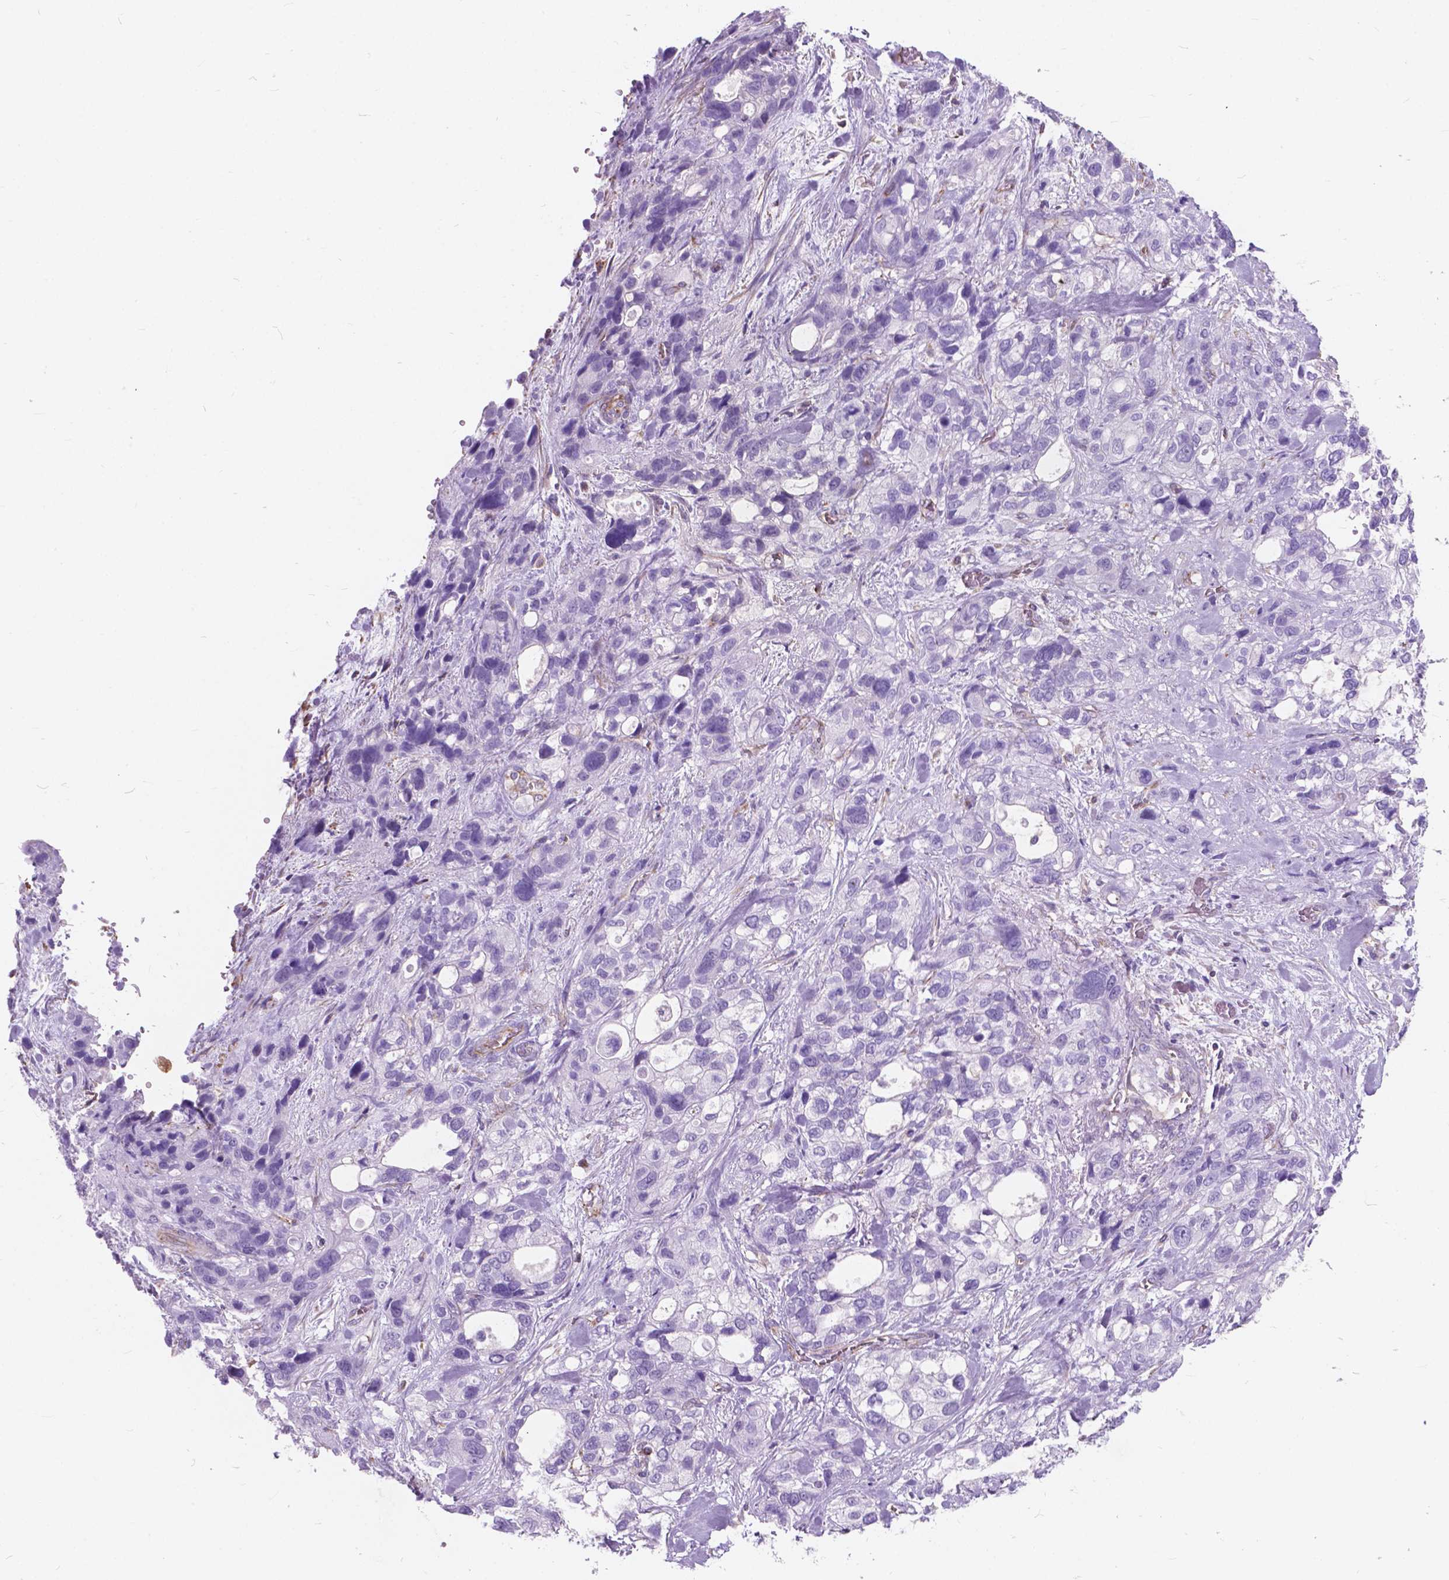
{"staining": {"intensity": "negative", "quantity": "none", "location": "none"}, "tissue": "stomach cancer", "cell_type": "Tumor cells", "image_type": "cancer", "snomed": [{"axis": "morphology", "description": "Adenocarcinoma, NOS"}, {"axis": "topography", "description": "Stomach, upper"}], "caption": "This is a micrograph of IHC staining of stomach cancer (adenocarcinoma), which shows no expression in tumor cells.", "gene": "AMOT", "patient": {"sex": "female", "age": 81}}